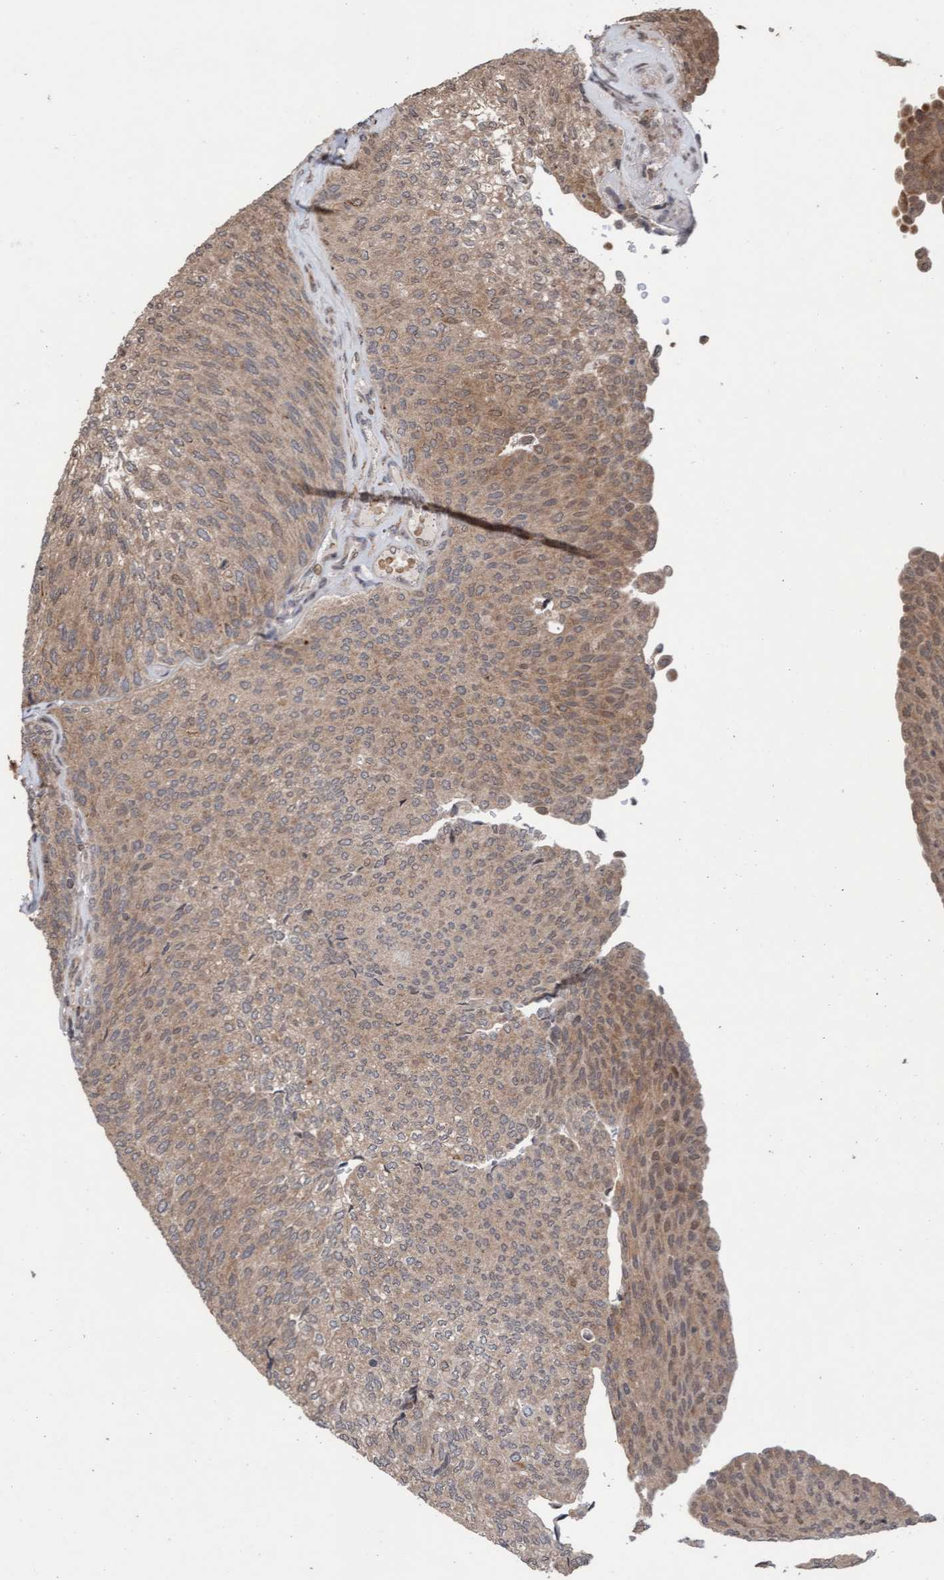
{"staining": {"intensity": "weak", "quantity": ">75%", "location": "cytoplasmic/membranous"}, "tissue": "urothelial cancer", "cell_type": "Tumor cells", "image_type": "cancer", "snomed": [{"axis": "morphology", "description": "Urothelial carcinoma, Low grade"}, {"axis": "topography", "description": "Urinary bladder"}], "caption": "IHC histopathology image of urothelial cancer stained for a protein (brown), which displays low levels of weak cytoplasmic/membranous positivity in about >75% of tumor cells.", "gene": "PECR", "patient": {"sex": "female", "age": 79}}